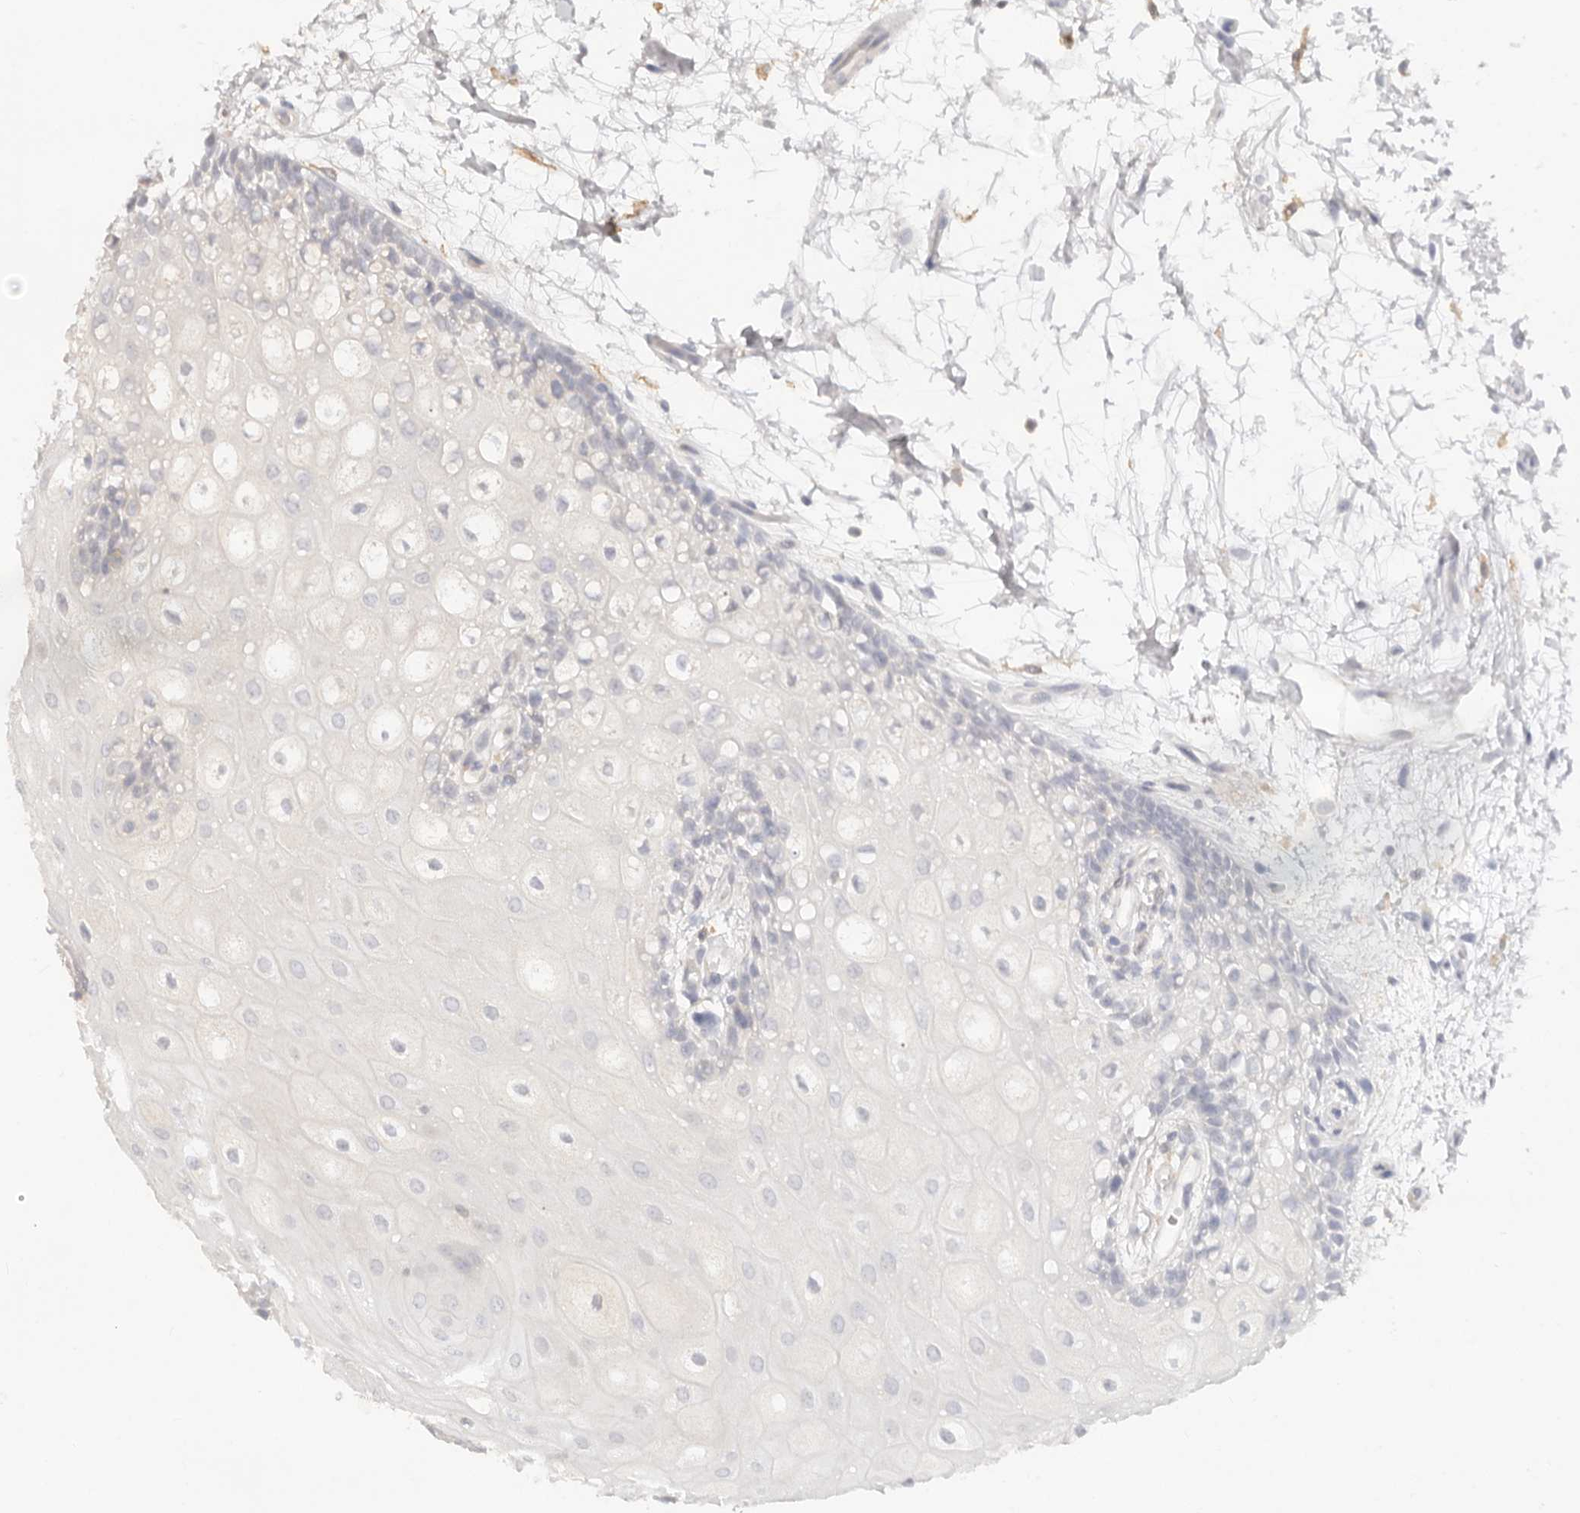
{"staining": {"intensity": "negative", "quantity": "none", "location": "none"}, "tissue": "oral mucosa", "cell_type": "Squamous epithelial cells", "image_type": "normal", "snomed": [{"axis": "morphology", "description": "Normal tissue, NOS"}, {"axis": "topography", "description": "Skeletal muscle"}, {"axis": "topography", "description": "Oral tissue"}, {"axis": "topography", "description": "Peripheral nerve tissue"}], "caption": "Protein analysis of benign oral mucosa displays no significant expression in squamous epithelial cells. The staining was performed using DAB (3,3'-diaminobenzidine) to visualize the protein expression in brown, while the nuclei were stained in blue with hematoxylin (Magnification: 20x).", "gene": "NECAP2", "patient": {"sex": "female", "age": 84}}